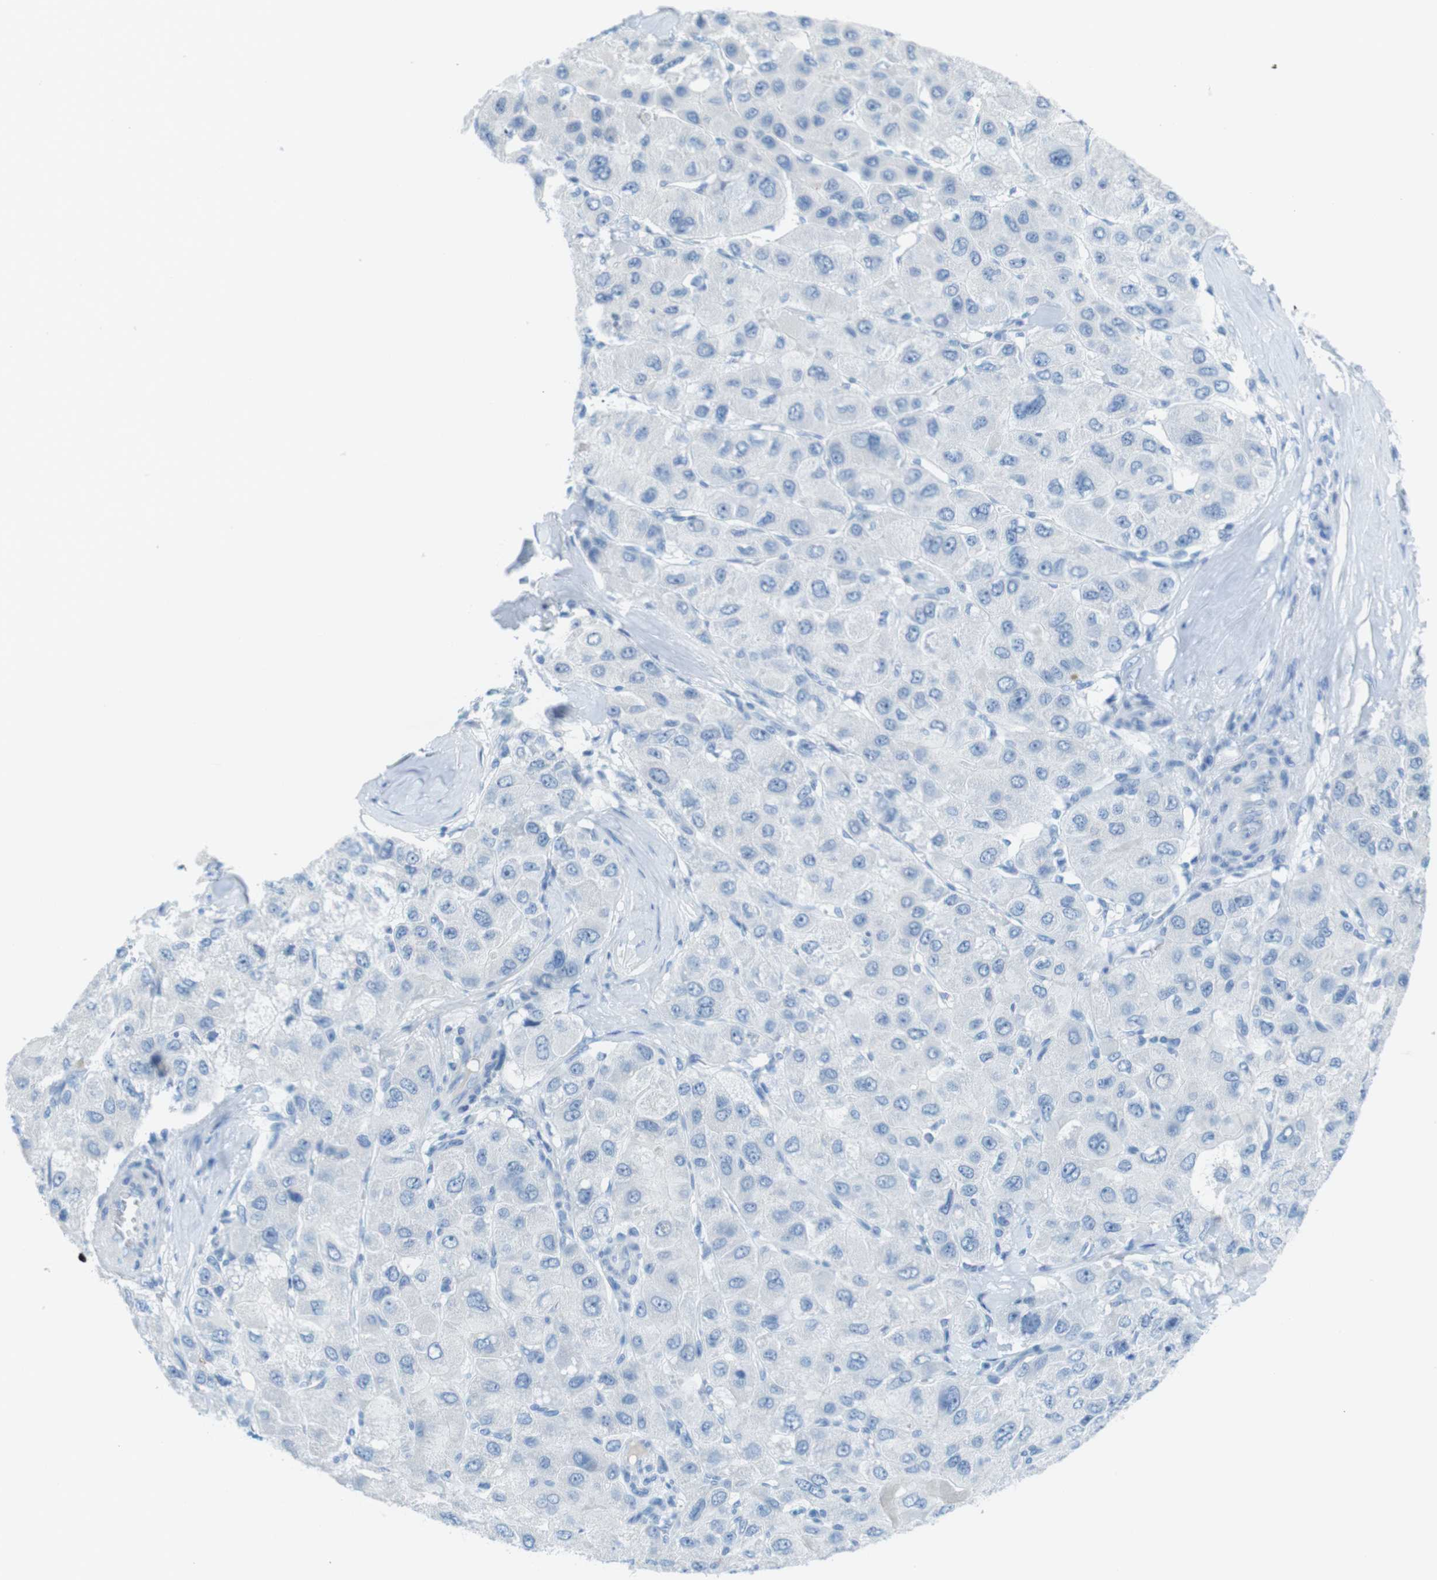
{"staining": {"intensity": "negative", "quantity": "none", "location": "none"}, "tissue": "liver cancer", "cell_type": "Tumor cells", "image_type": "cancer", "snomed": [{"axis": "morphology", "description": "Carcinoma, Hepatocellular, NOS"}, {"axis": "topography", "description": "Liver"}], "caption": "There is no significant expression in tumor cells of hepatocellular carcinoma (liver).", "gene": "GAP43", "patient": {"sex": "male", "age": 80}}